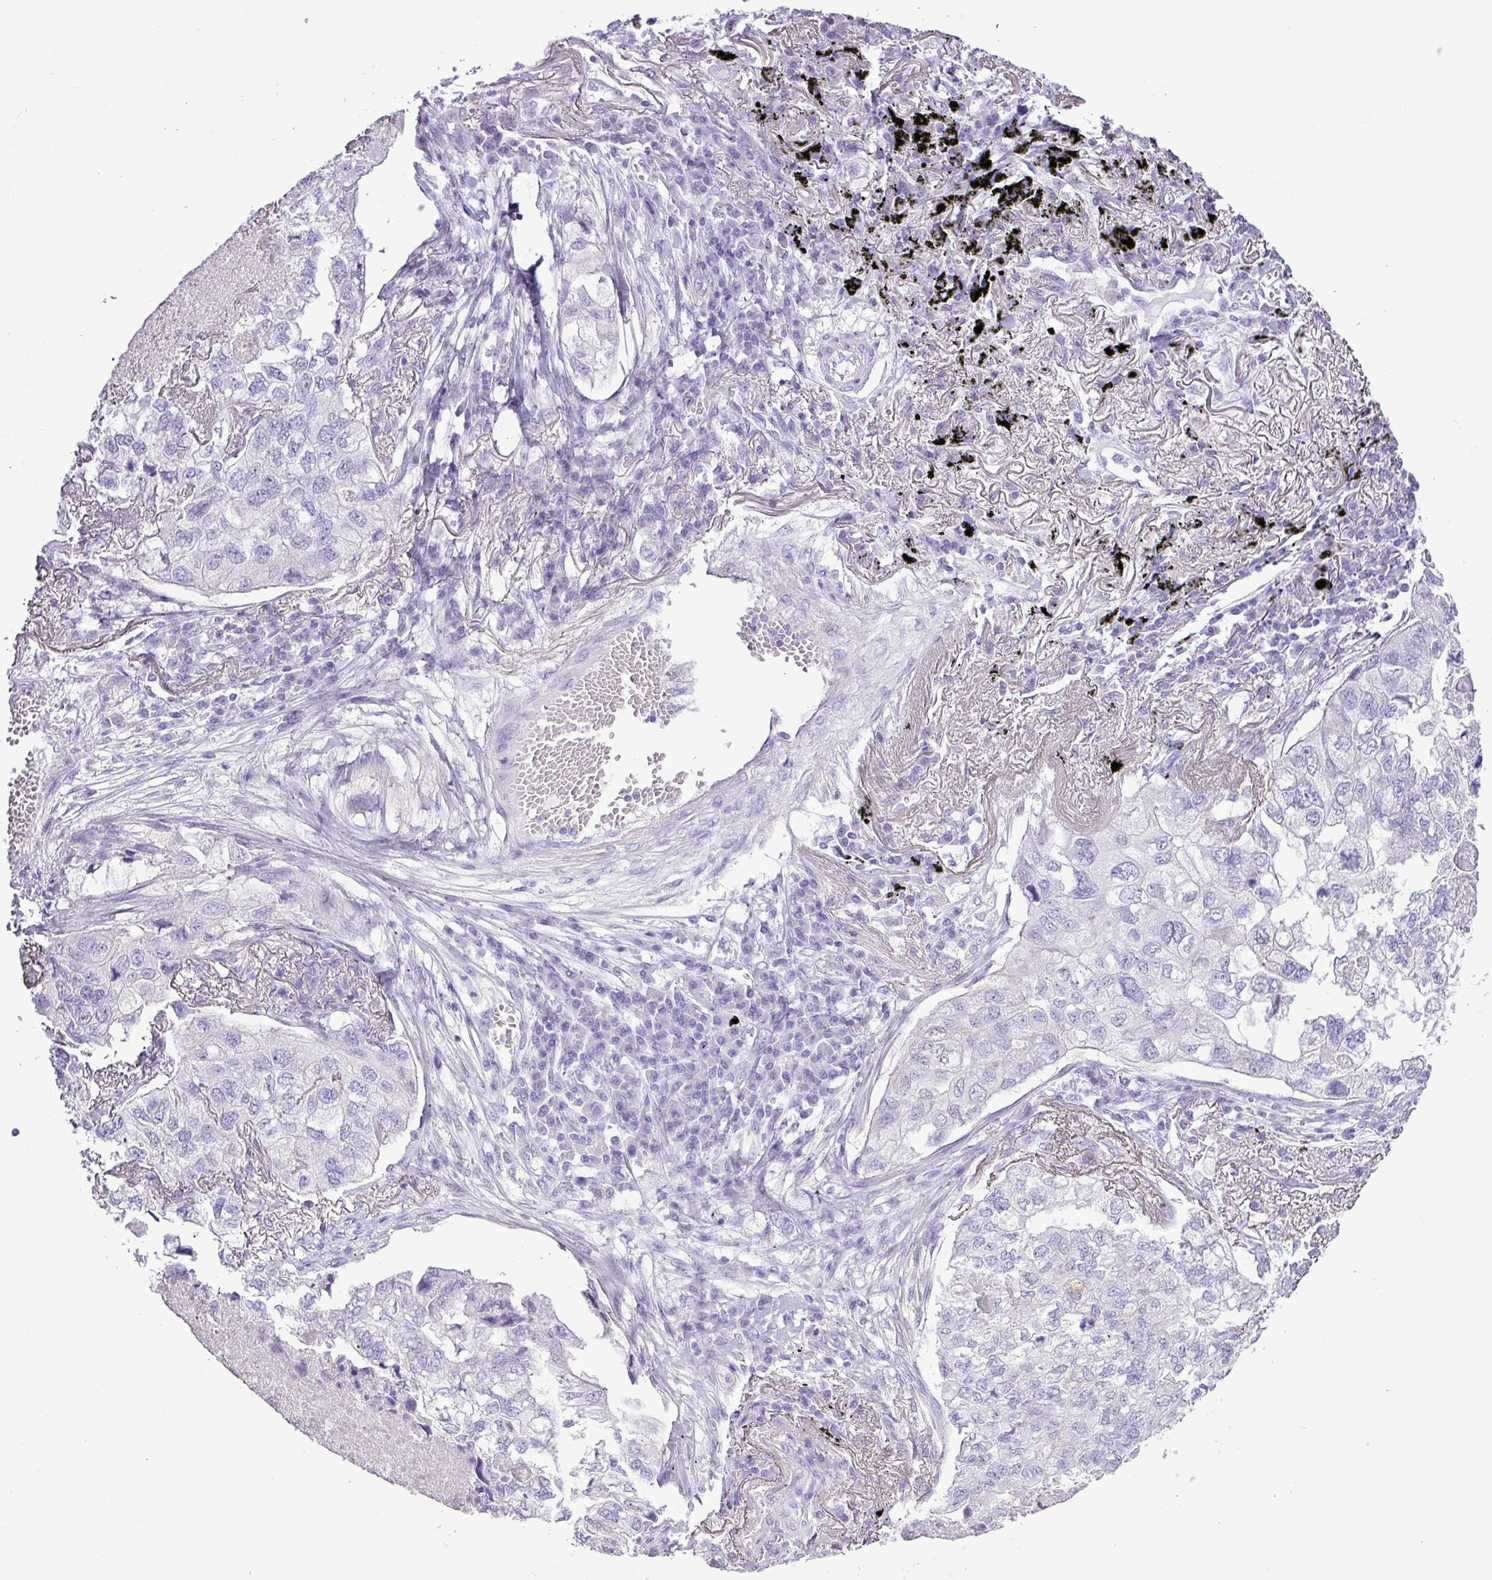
{"staining": {"intensity": "negative", "quantity": "none", "location": "none"}, "tissue": "lung cancer", "cell_type": "Tumor cells", "image_type": "cancer", "snomed": [{"axis": "morphology", "description": "Adenocarcinoma, NOS"}, {"axis": "topography", "description": "Lung"}], "caption": "Immunohistochemical staining of human lung cancer (adenocarcinoma) reveals no significant staining in tumor cells.", "gene": "ALDH3A1", "patient": {"sex": "male", "age": 65}}